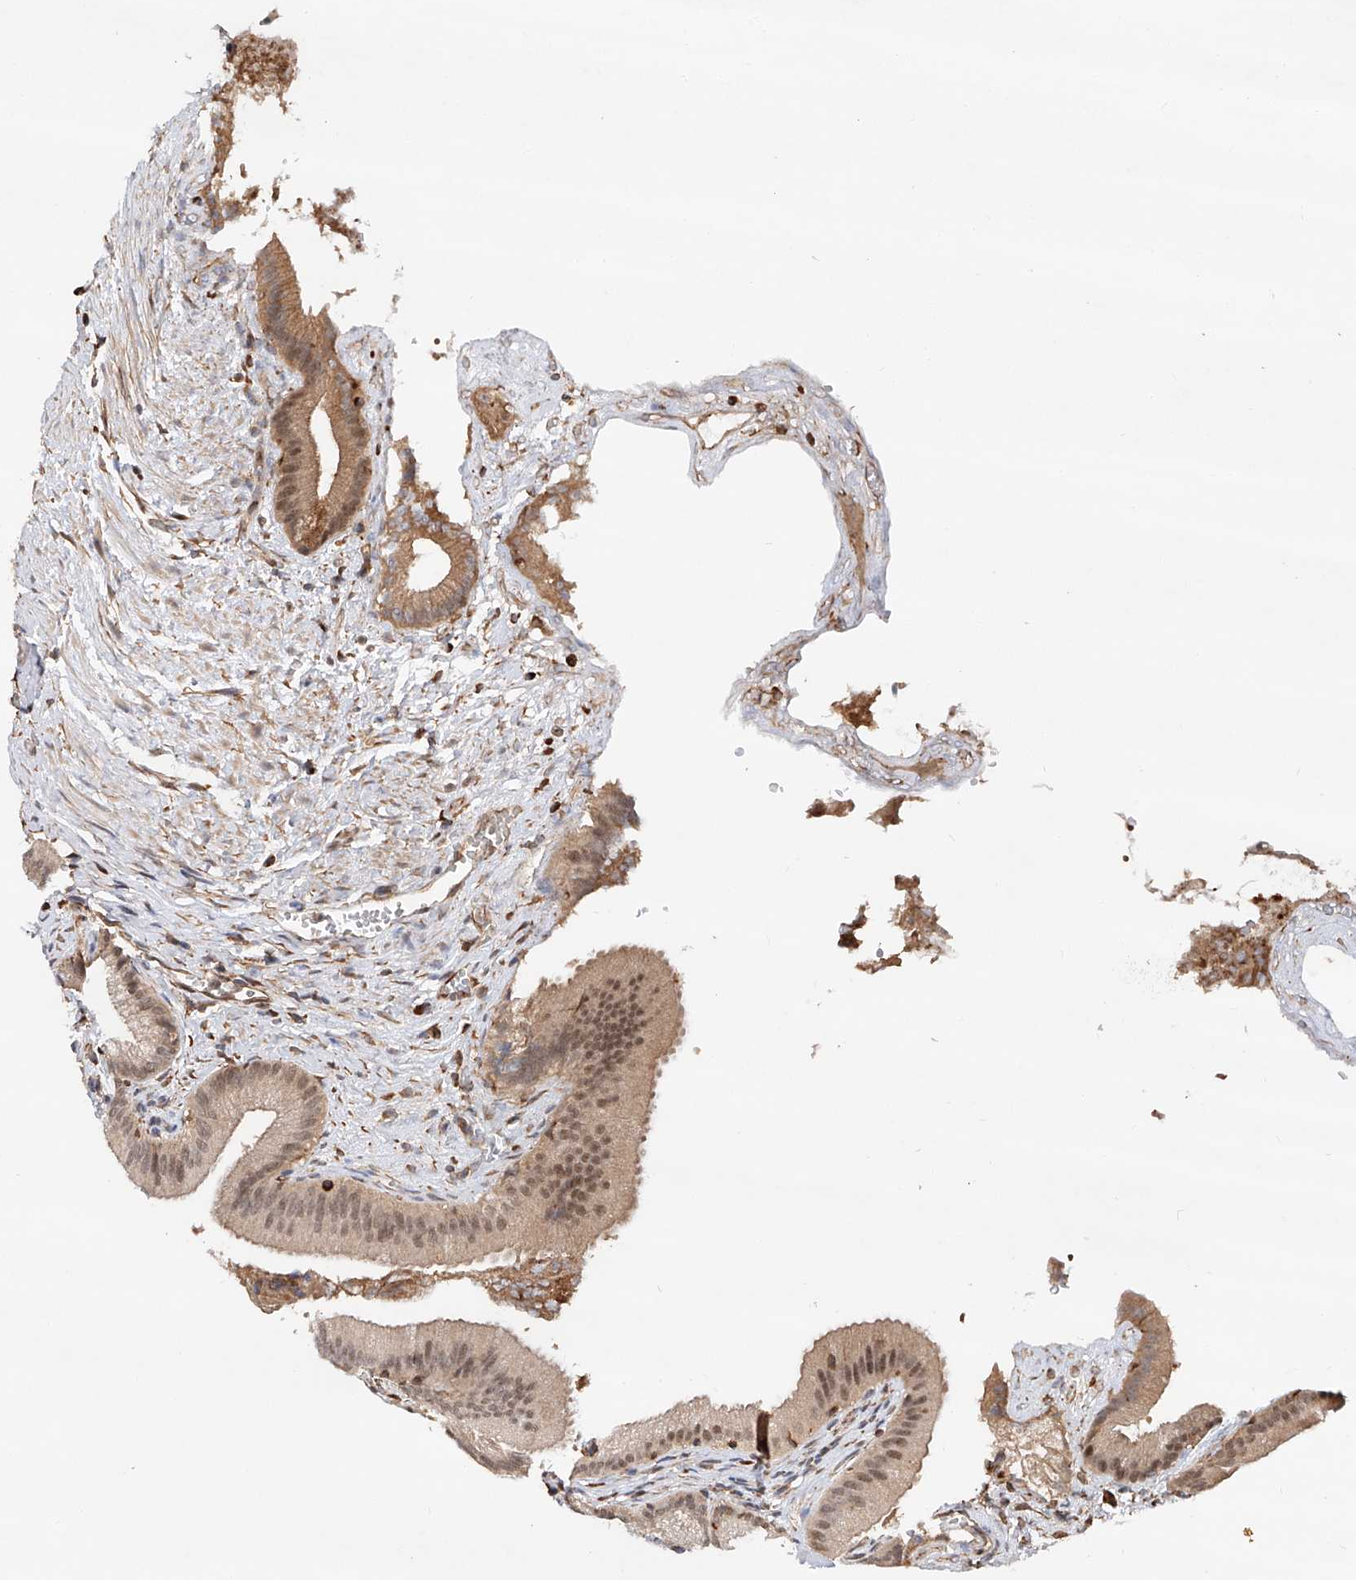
{"staining": {"intensity": "moderate", "quantity": ">75%", "location": "cytoplasmic/membranous,nuclear"}, "tissue": "gallbladder", "cell_type": "Glandular cells", "image_type": "normal", "snomed": [{"axis": "morphology", "description": "Normal tissue, NOS"}, {"axis": "topography", "description": "Gallbladder"}], "caption": "This photomicrograph displays immunohistochemistry (IHC) staining of unremarkable gallbladder, with medium moderate cytoplasmic/membranous,nuclear expression in about >75% of glandular cells.", "gene": "AMD1", "patient": {"sex": "male", "age": 55}}